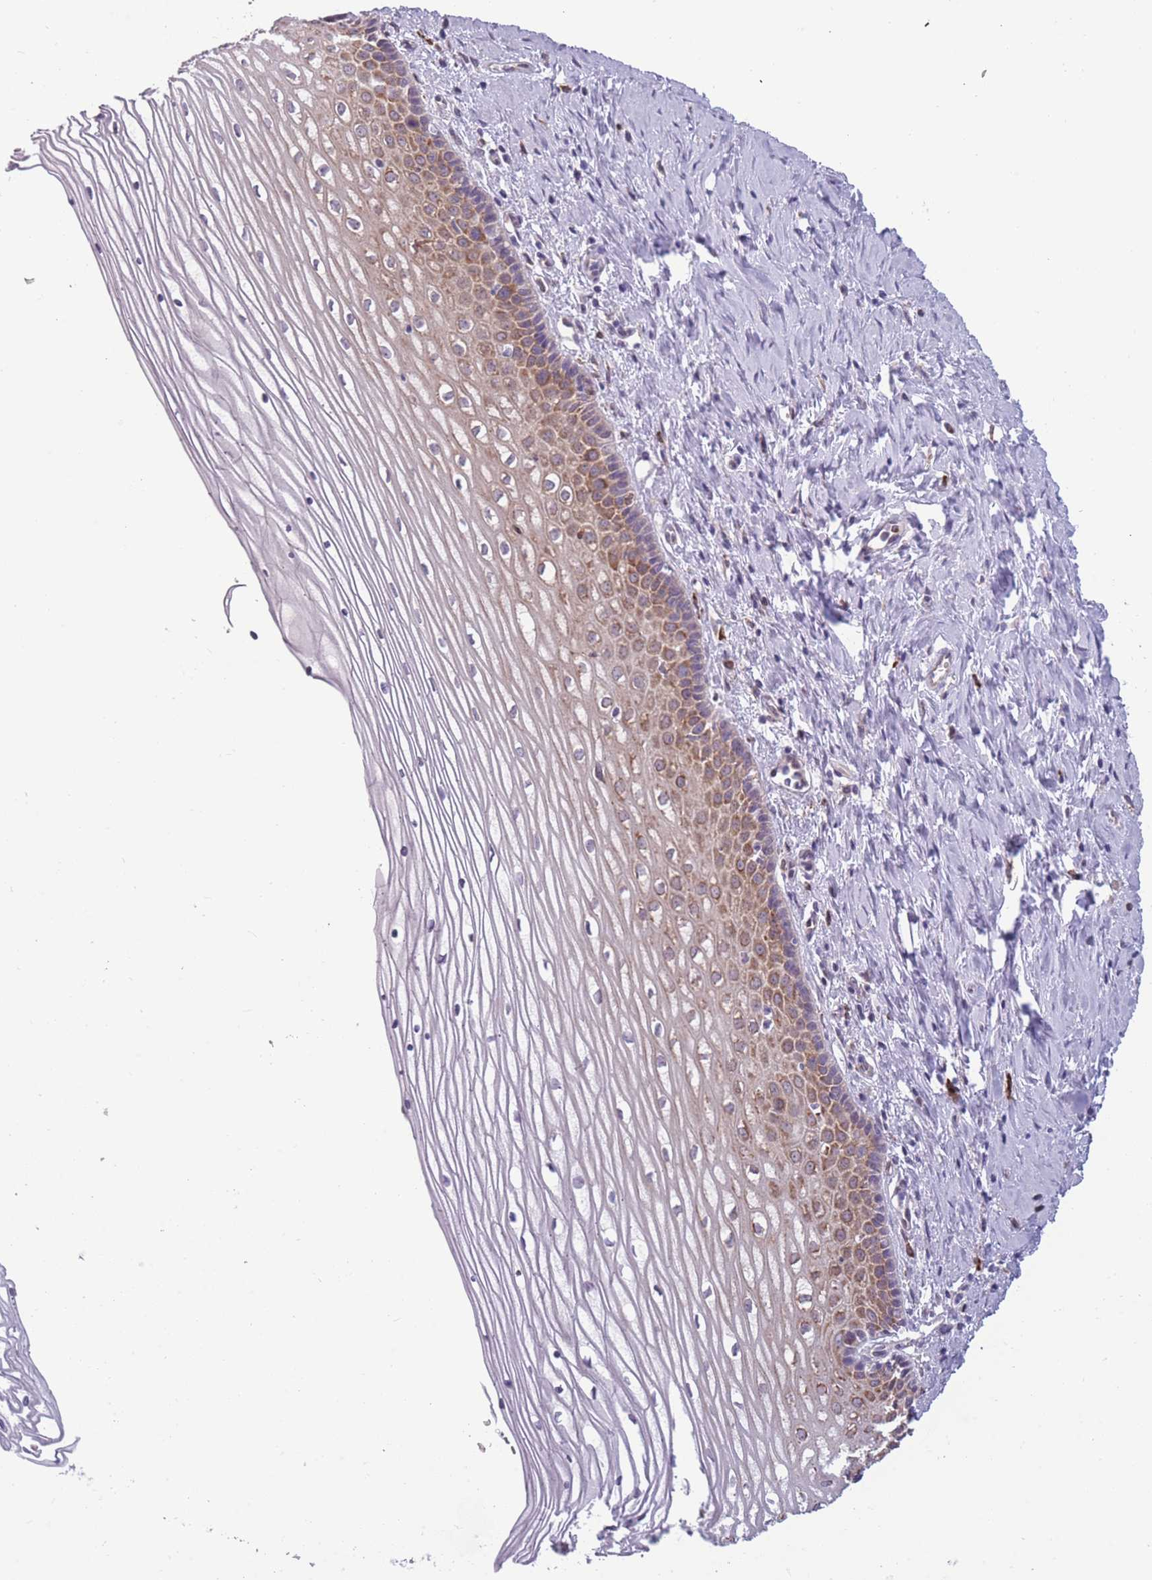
{"staining": {"intensity": "moderate", "quantity": "25%-75%", "location": "cytoplasmic/membranous"}, "tissue": "cervix", "cell_type": "Glandular cells", "image_type": "normal", "snomed": [{"axis": "morphology", "description": "Normal tissue, NOS"}, {"axis": "topography", "description": "Cervix"}], "caption": "IHC image of normal cervix: cervix stained using immunohistochemistry (IHC) shows medium levels of moderate protein expression localized specifically in the cytoplasmic/membranous of glandular cells, appearing as a cytoplasmic/membranous brown color.", "gene": "TMEM121", "patient": {"sex": "female", "age": 47}}